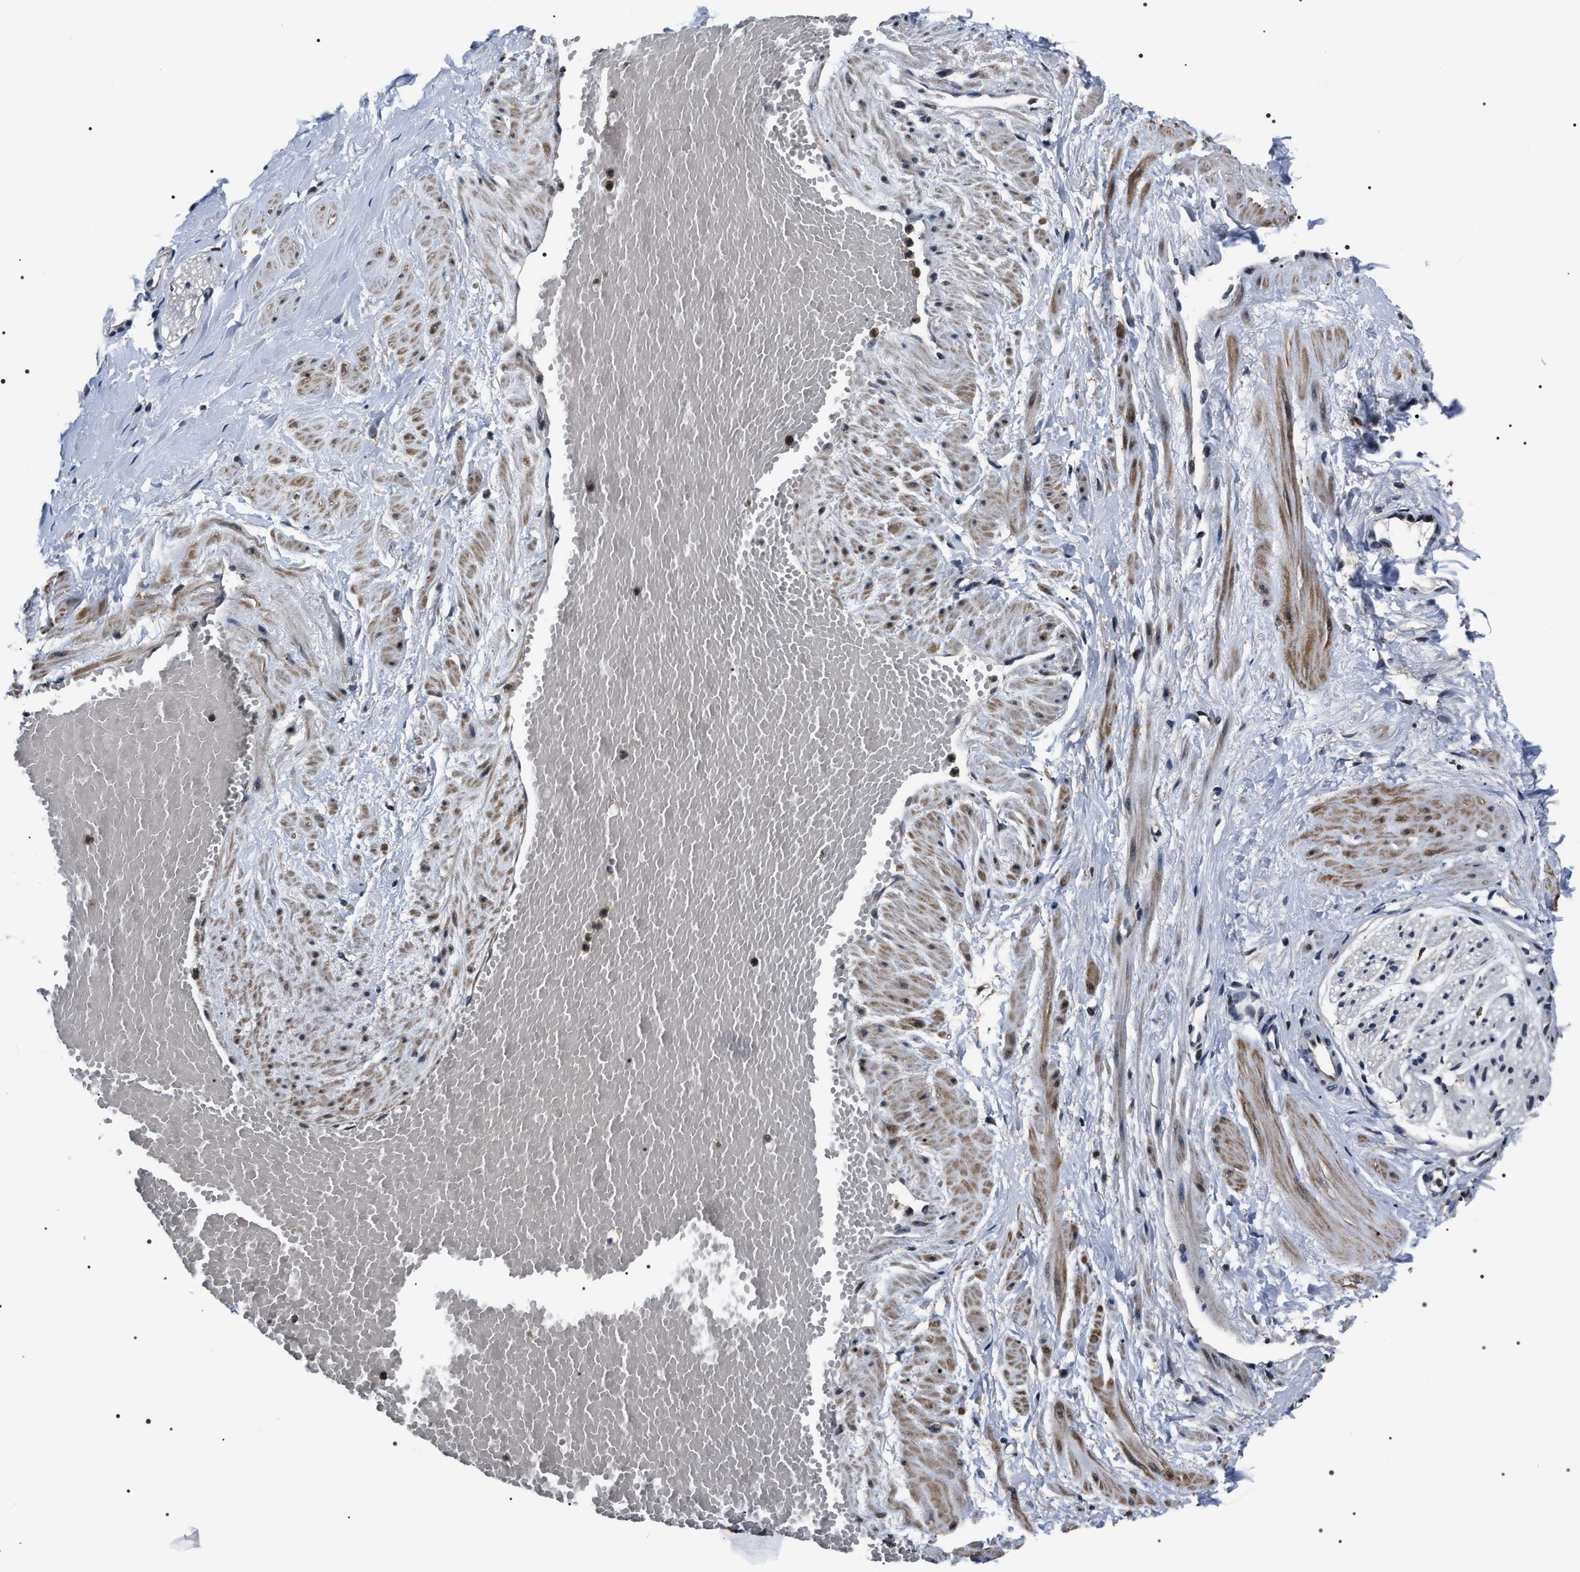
{"staining": {"intensity": "negative", "quantity": "none", "location": "none"}, "tissue": "adipose tissue", "cell_type": "Adipocytes", "image_type": "normal", "snomed": [{"axis": "morphology", "description": "Normal tissue, NOS"}, {"axis": "topography", "description": "Soft tissue"}, {"axis": "topography", "description": "Vascular tissue"}], "caption": "Immunohistochemical staining of unremarkable human adipose tissue exhibits no significant positivity in adipocytes.", "gene": "SIPA1", "patient": {"sex": "female", "age": 35}}